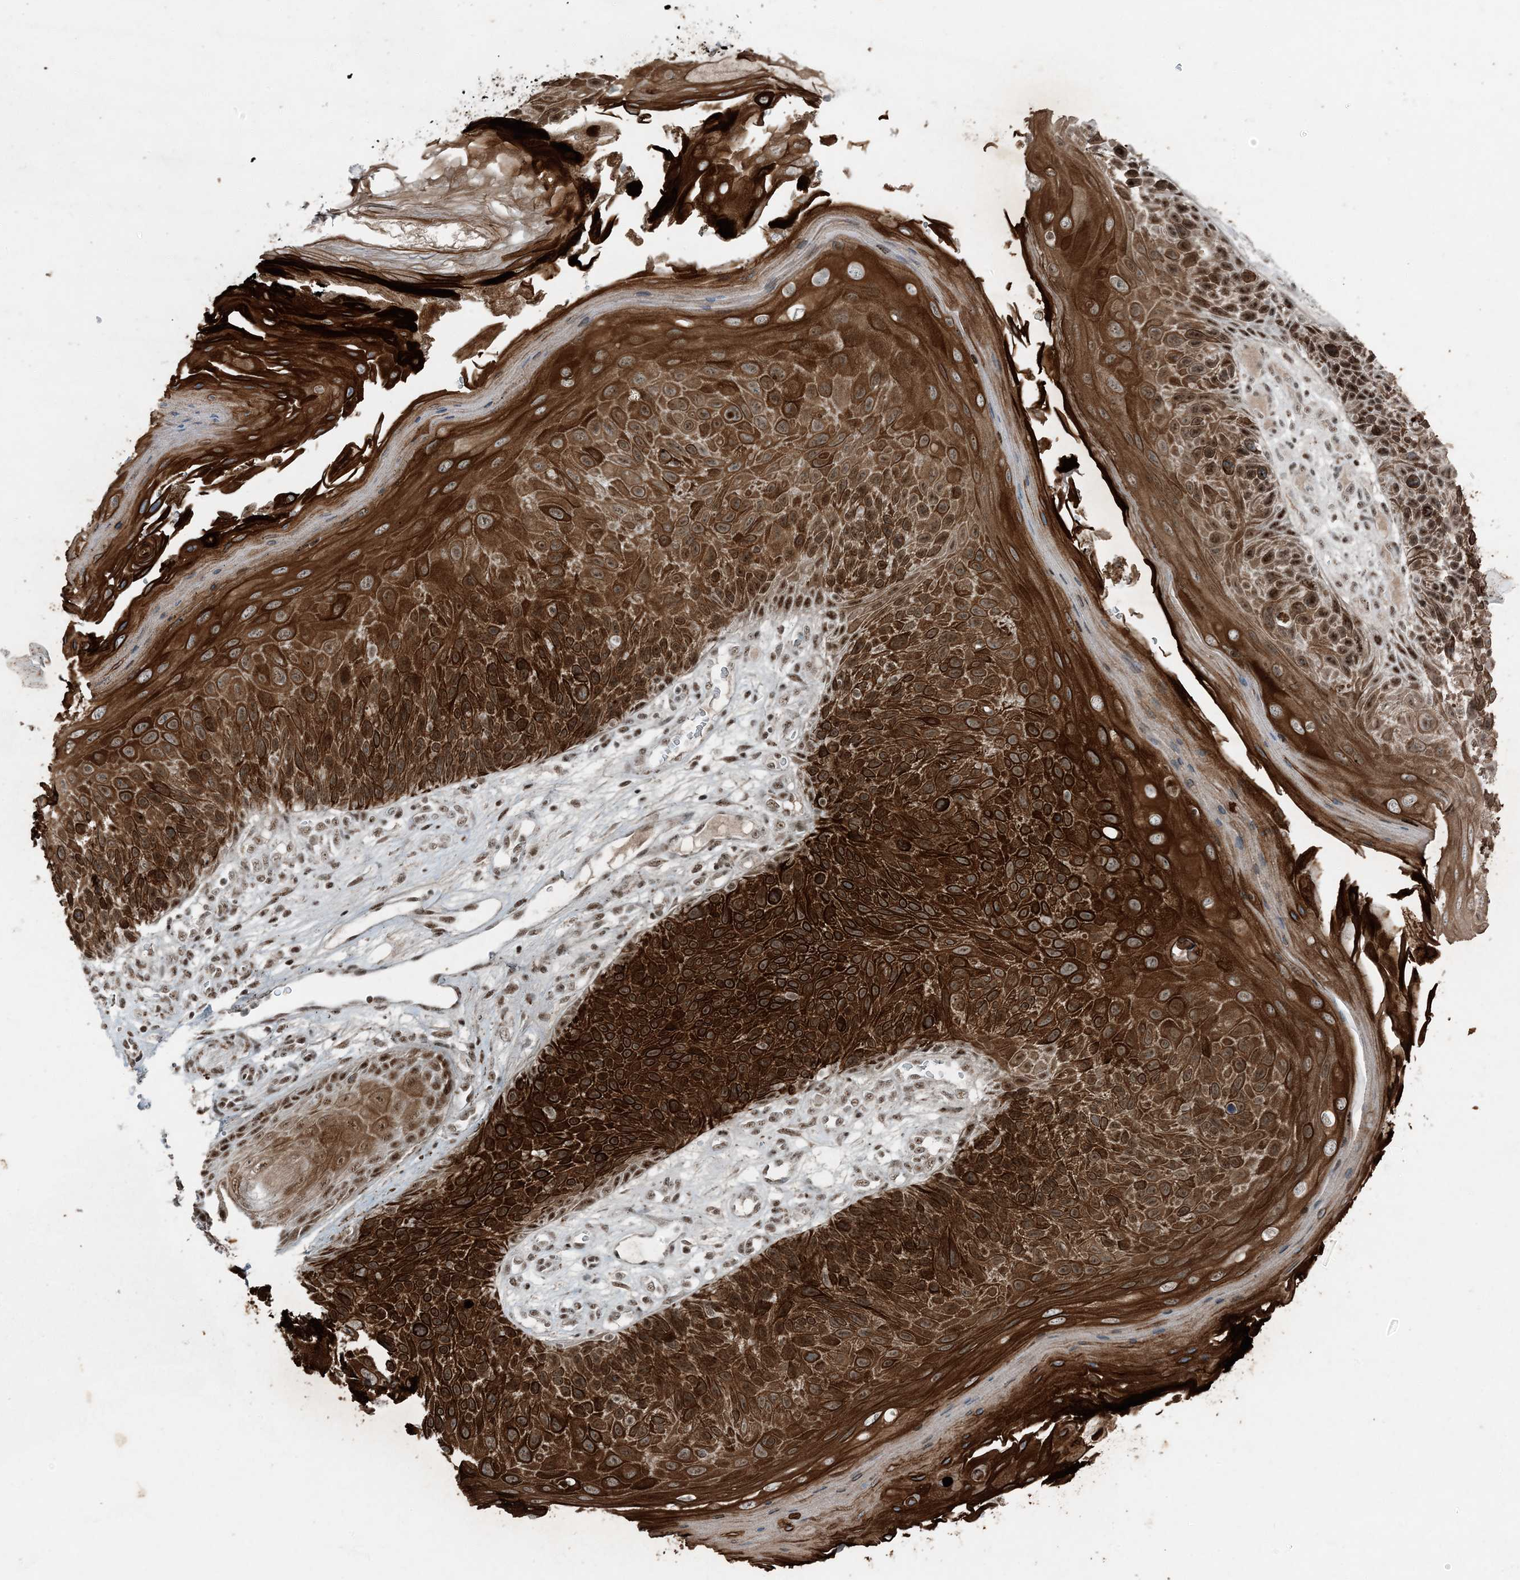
{"staining": {"intensity": "strong", "quantity": ">75%", "location": "cytoplasmic/membranous"}, "tissue": "skin cancer", "cell_type": "Tumor cells", "image_type": "cancer", "snomed": [{"axis": "morphology", "description": "Squamous cell carcinoma, NOS"}, {"axis": "topography", "description": "Skin"}], "caption": "Strong cytoplasmic/membranous expression is appreciated in about >75% of tumor cells in squamous cell carcinoma (skin).", "gene": "TADA2B", "patient": {"sex": "female", "age": 88}}